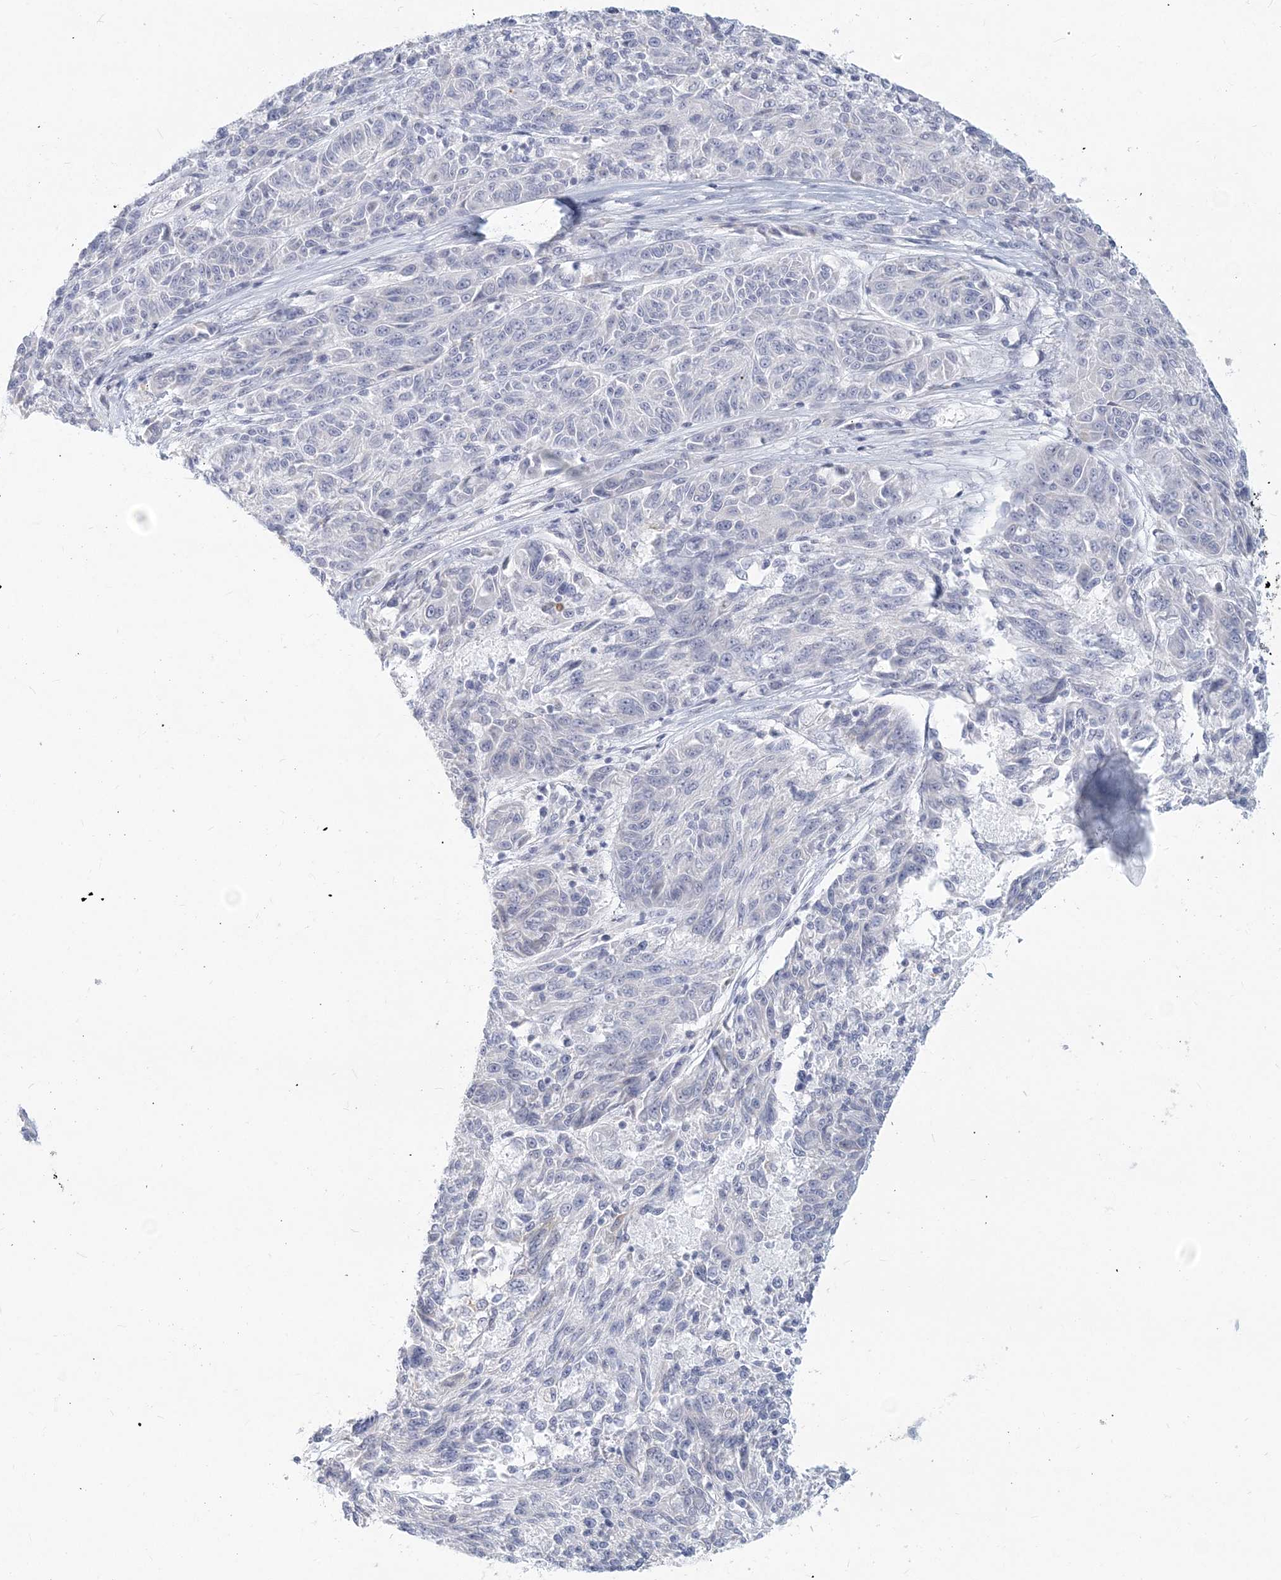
{"staining": {"intensity": "negative", "quantity": "none", "location": "none"}, "tissue": "melanoma", "cell_type": "Tumor cells", "image_type": "cancer", "snomed": [{"axis": "morphology", "description": "Malignant melanoma, NOS"}, {"axis": "topography", "description": "Skin"}], "caption": "DAB immunohistochemical staining of human melanoma reveals no significant staining in tumor cells. The staining was performed using DAB (3,3'-diaminobenzidine) to visualize the protein expression in brown, while the nuclei were stained in blue with hematoxylin (Magnification: 20x).", "gene": "CSN1S1", "patient": {"sex": "male", "age": 53}}